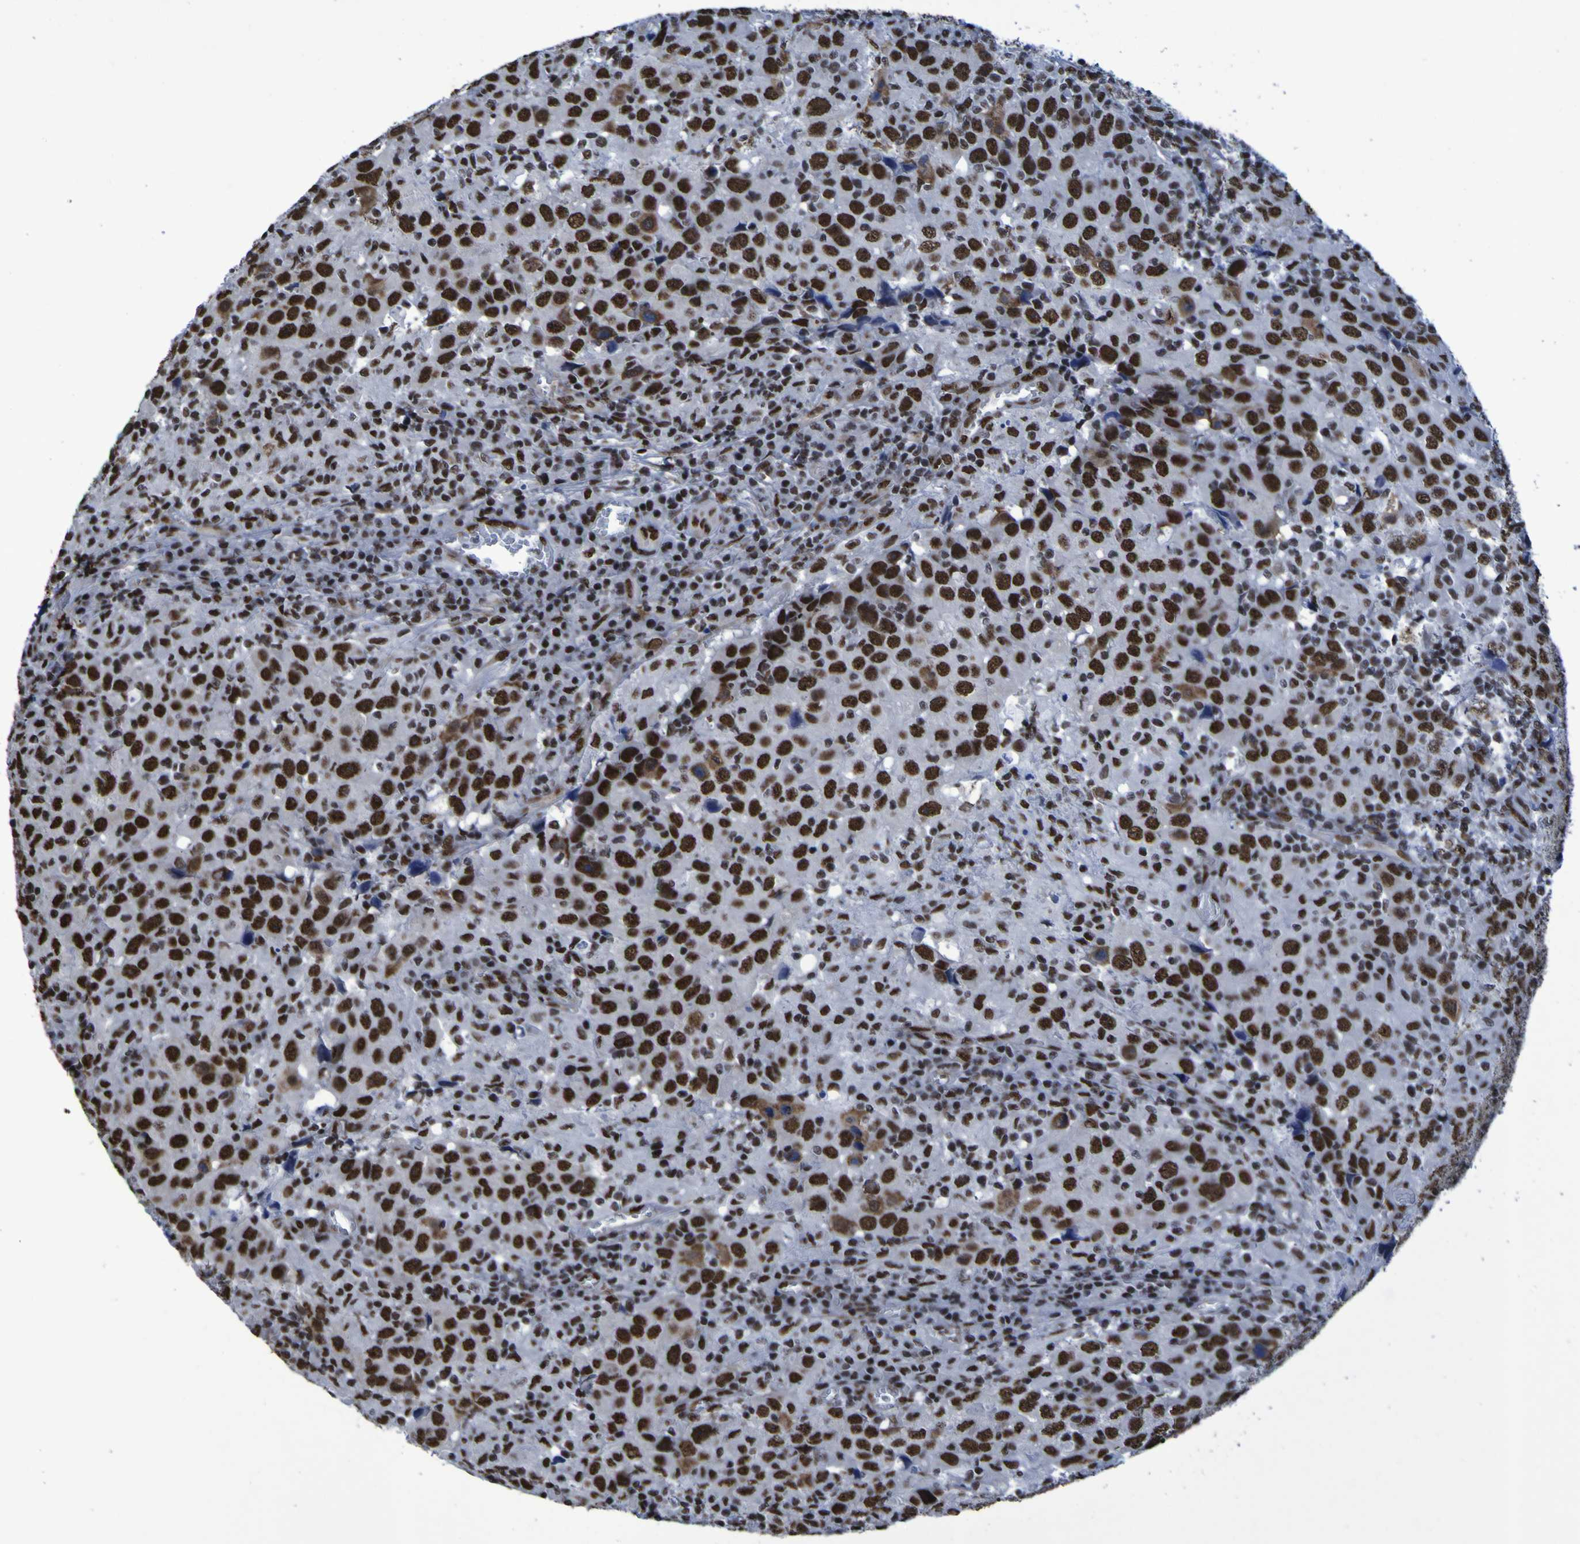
{"staining": {"intensity": "strong", "quantity": ">75%", "location": "nuclear"}, "tissue": "head and neck cancer", "cell_type": "Tumor cells", "image_type": "cancer", "snomed": [{"axis": "morphology", "description": "Adenocarcinoma, NOS"}, {"axis": "topography", "description": "Salivary gland"}, {"axis": "topography", "description": "Head-Neck"}], "caption": "Adenocarcinoma (head and neck) stained for a protein (brown) shows strong nuclear positive staining in about >75% of tumor cells.", "gene": "HNRNPR", "patient": {"sex": "female", "age": 65}}